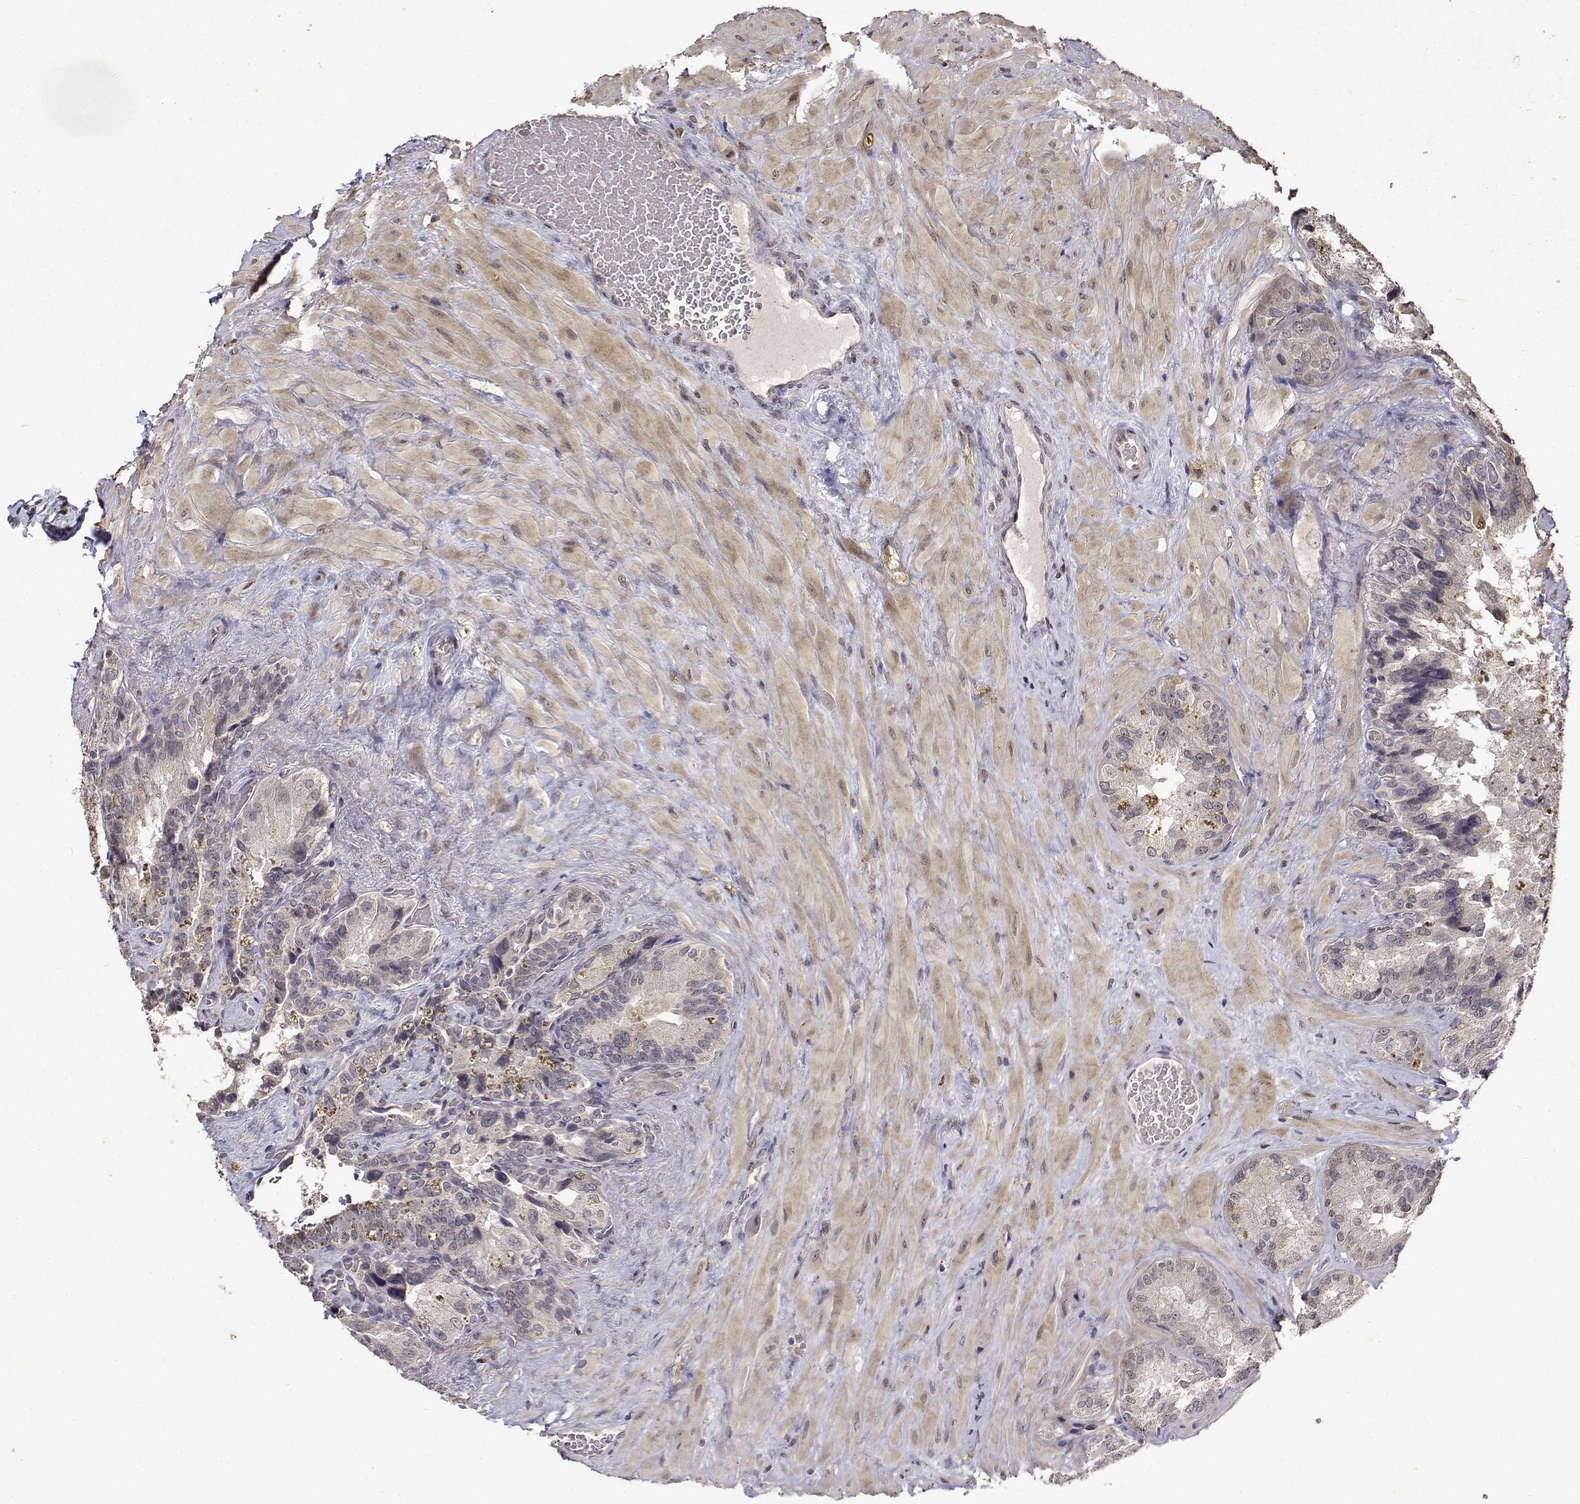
{"staining": {"intensity": "negative", "quantity": "none", "location": "none"}, "tissue": "seminal vesicle", "cell_type": "Glandular cells", "image_type": "normal", "snomed": [{"axis": "morphology", "description": "Normal tissue, NOS"}, {"axis": "topography", "description": "Seminal veicle"}], "caption": "Micrograph shows no protein positivity in glandular cells of unremarkable seminal vesicle. (DAB immunohistochemistry (IHC) with hematoxylin counter stain).", "gene": "BDNF", "patient": {"sex": "male", "age": 69}}